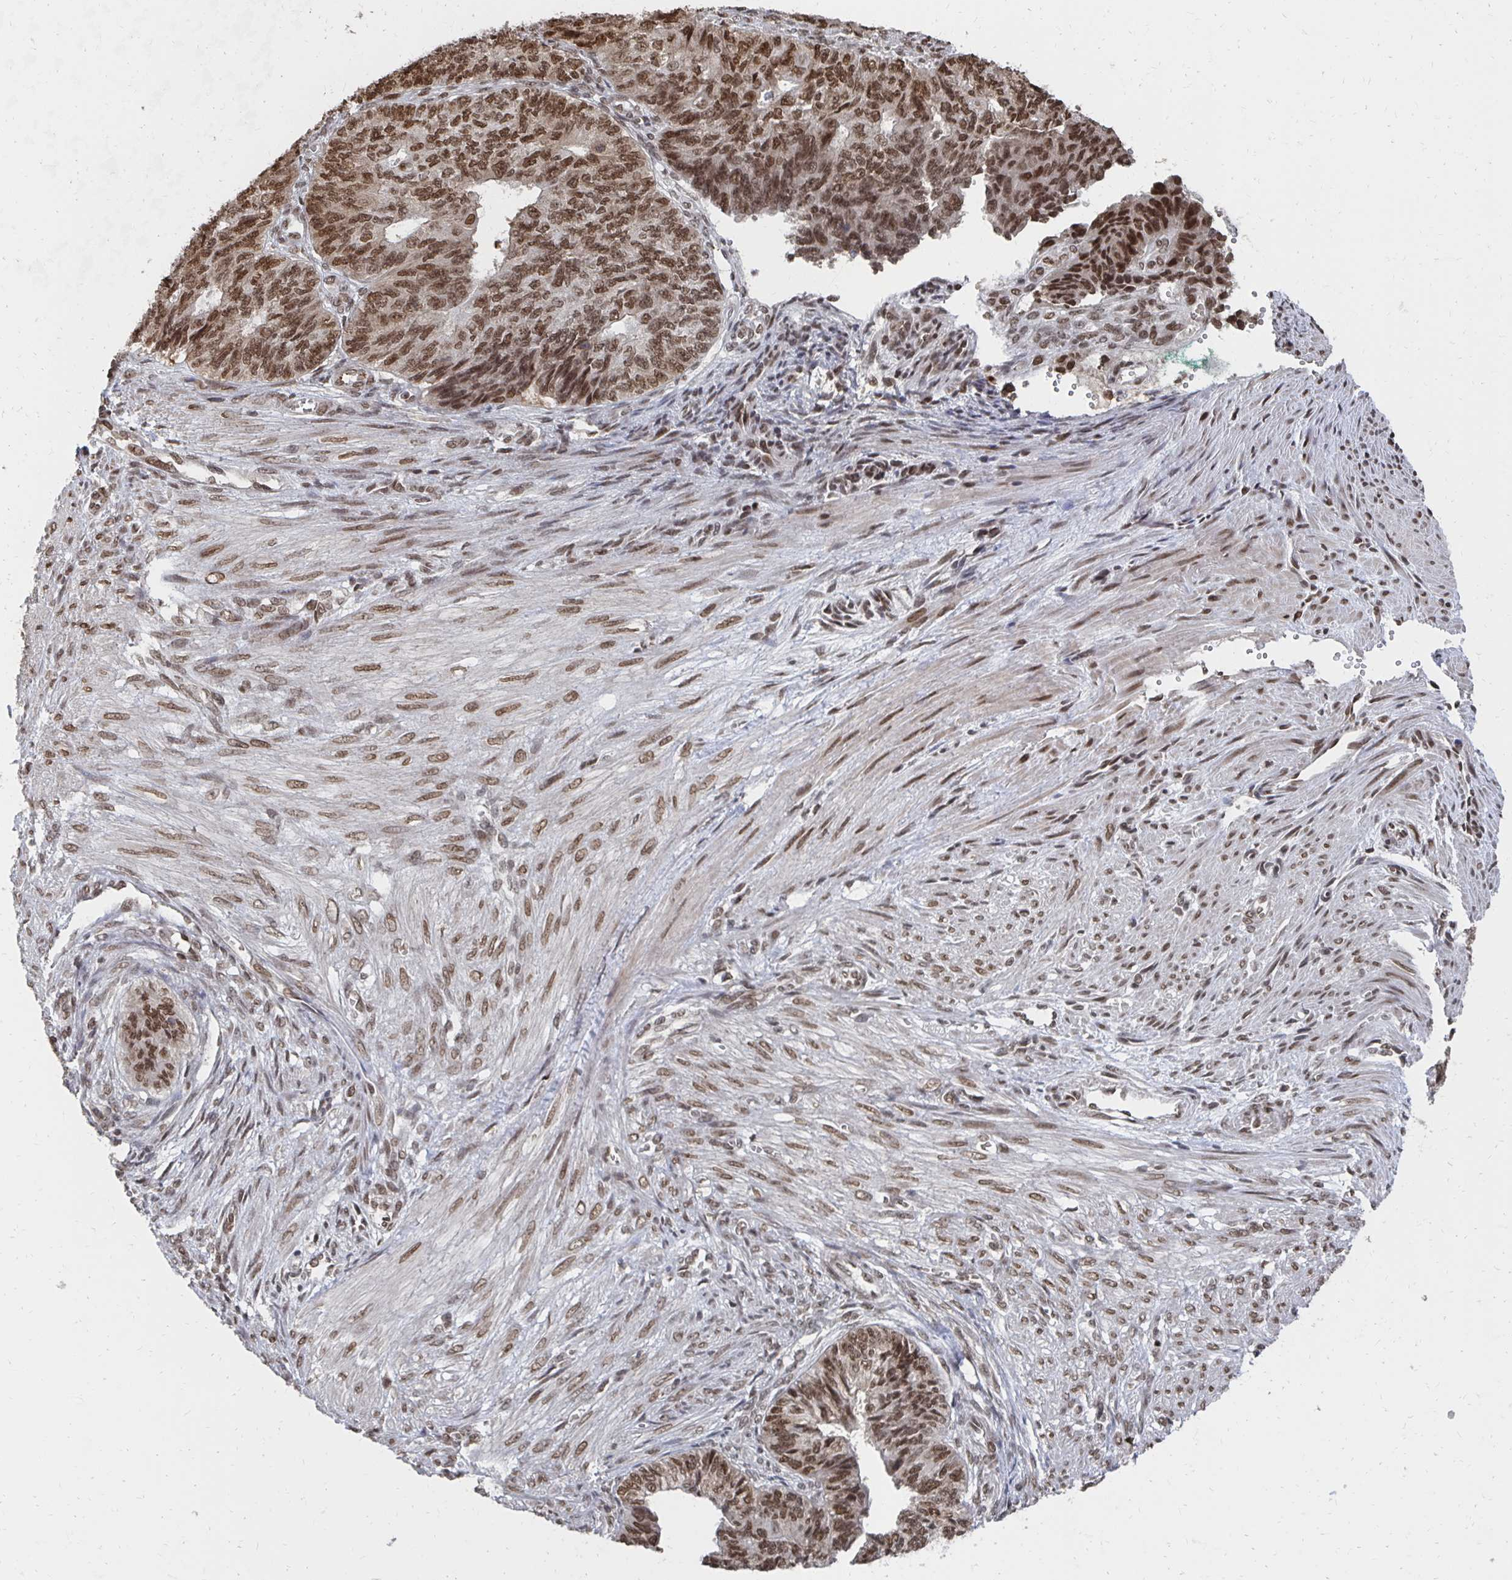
{"staining": {"intensity": "moderate", "quantity": ">75%", "location": "nuclear"}, "tissue": "endometrial cancer", "cell_type": "Tumor cells", "image_type": "cancer", "snomed": [{"axis": "morphology", "description": "Adenocarcinoma, NOS"}, {"axis": "topography", "description": "Endometrium"}], "caption": "Protein analysis of endometrial adenocarcinoma tissue exhibits moderate nuclear expression in about >75% of tumor cells.", "gene": "GTF3C6", "patient": {"sex": "female", "age": 32}}